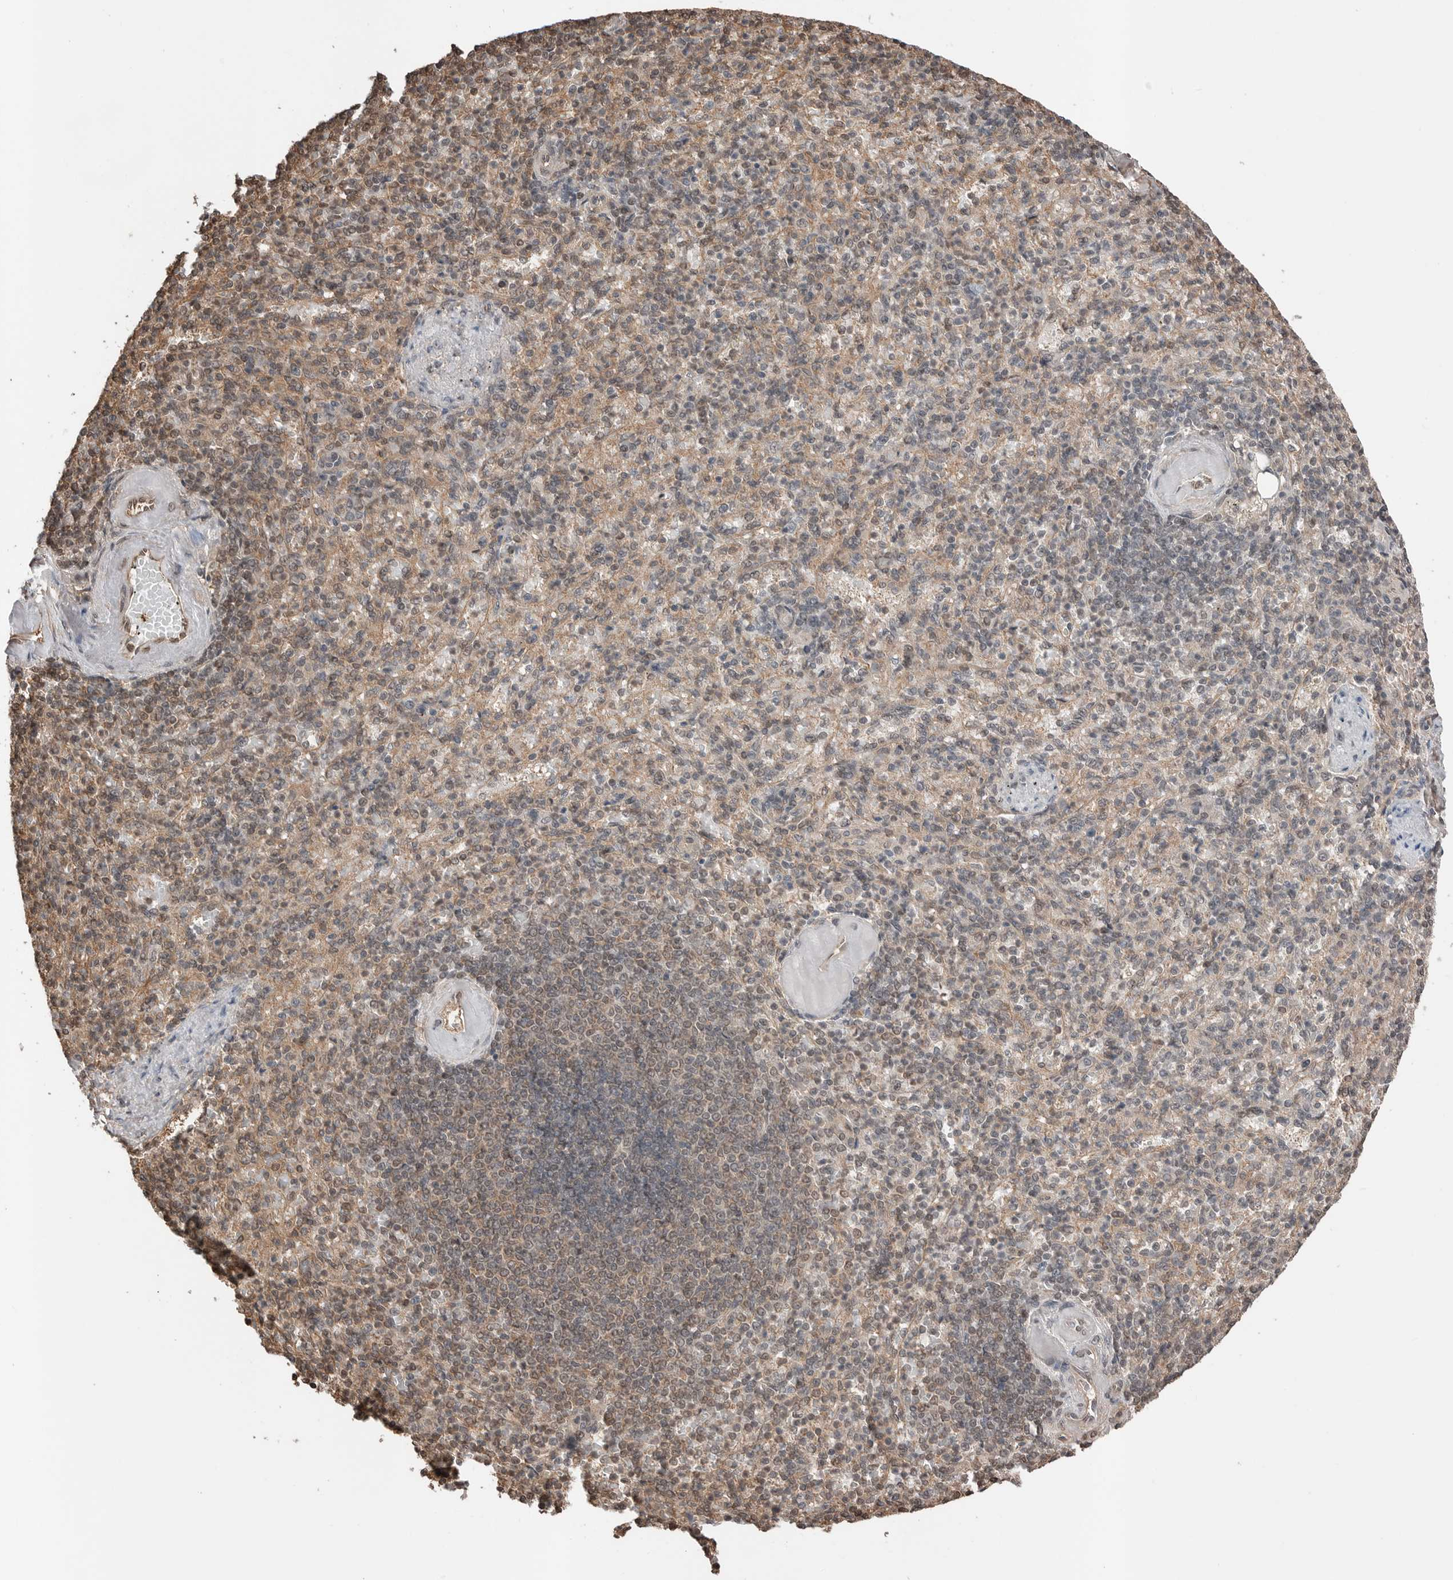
{"staining": {"intensity": "weak", "quantity": "25%-75%", "location": "cytoplasmic/membranous"}, "tissue": "spleen", "cell_type": "Cells in red pulp", "image_type": "normal", "snomed": [{"axis": "morphology", "description": "Normal tissue, NOS"}, {"axis": "topography", "description": "Spleen"}], "caption": "Spleen stained with a brown dye demonstrates weak cytoplasmic/membranous positive staining in approximately 25%-75% of cells in red pulp.", "gene": "PEAK1", "patient": {"sex": "female", "age": 74}}